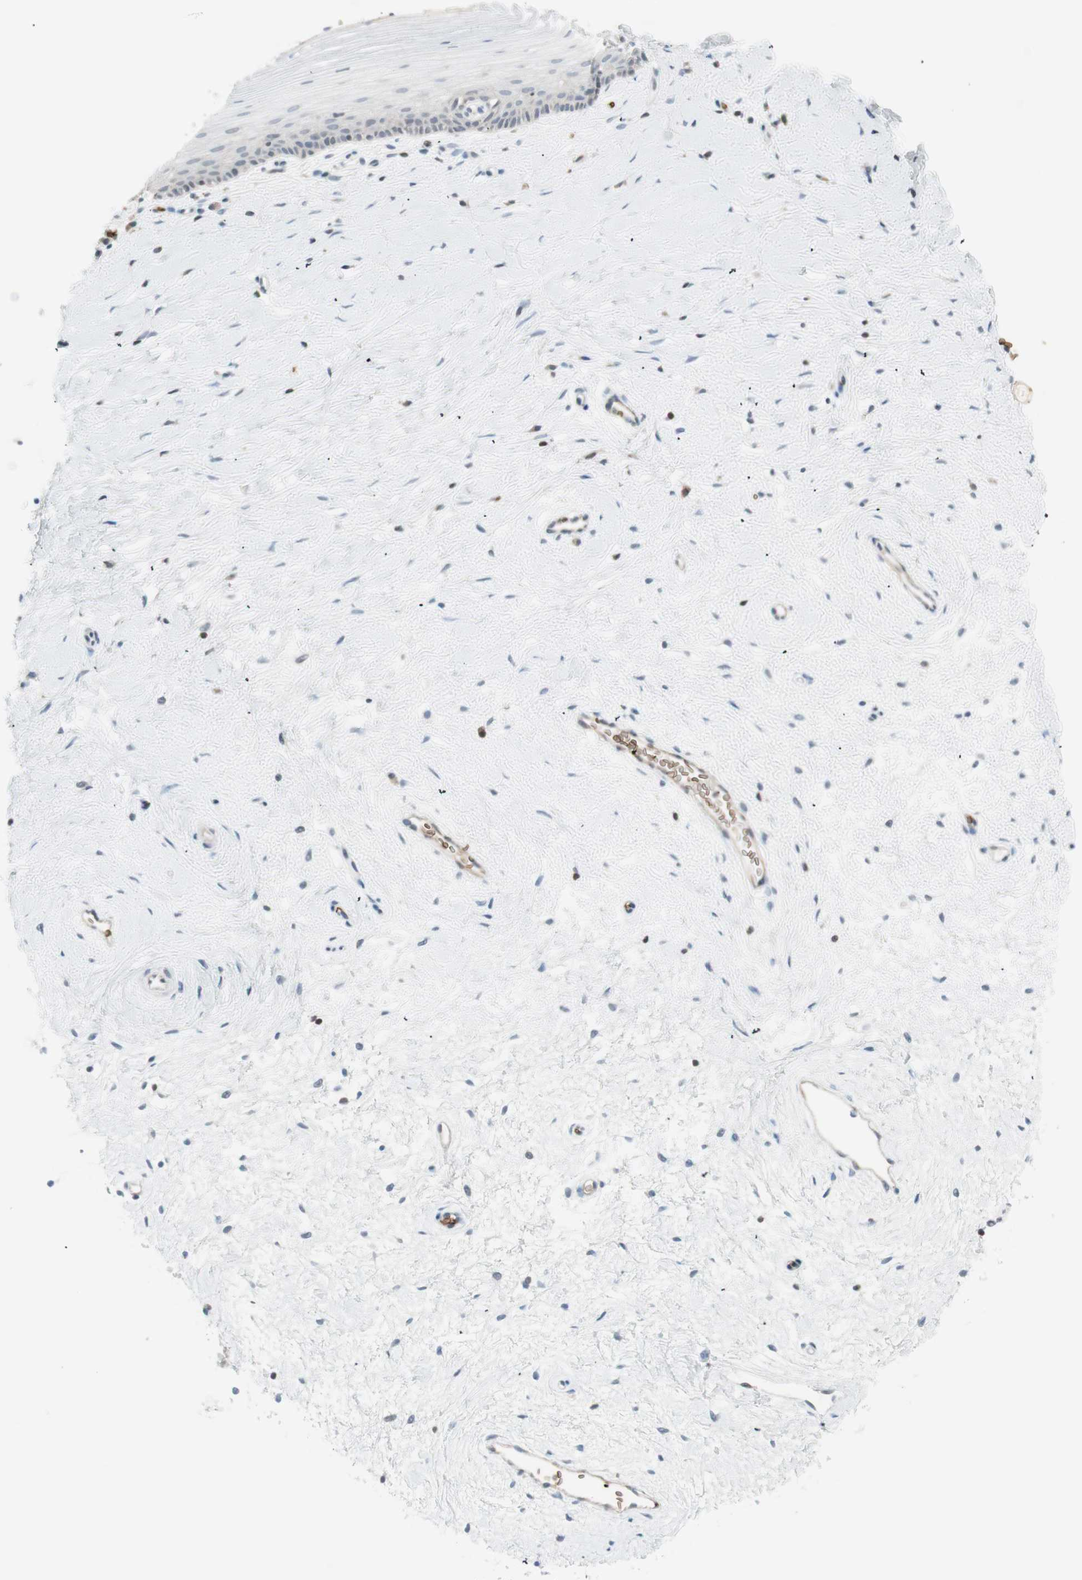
{"staining": {"intensity": "negative", "quantity": "none", "location": "none"}, "tissue": "cervix", "cell_type": "Glandular cells", "image_type": "normal", "snomed": [{"axis": "morphology", "description": "Normal tissue, NOS"}, {"axis": "topography", "description": "Cervix"}], "caption": "Immunohistochemistry (IHC) micrograph of unremarkable human cervix stained for a protein (brown), which shows no positivity in glandular cells.", "gene": "MAP4K1", "patient": {"sex": "female", "age": 39}}